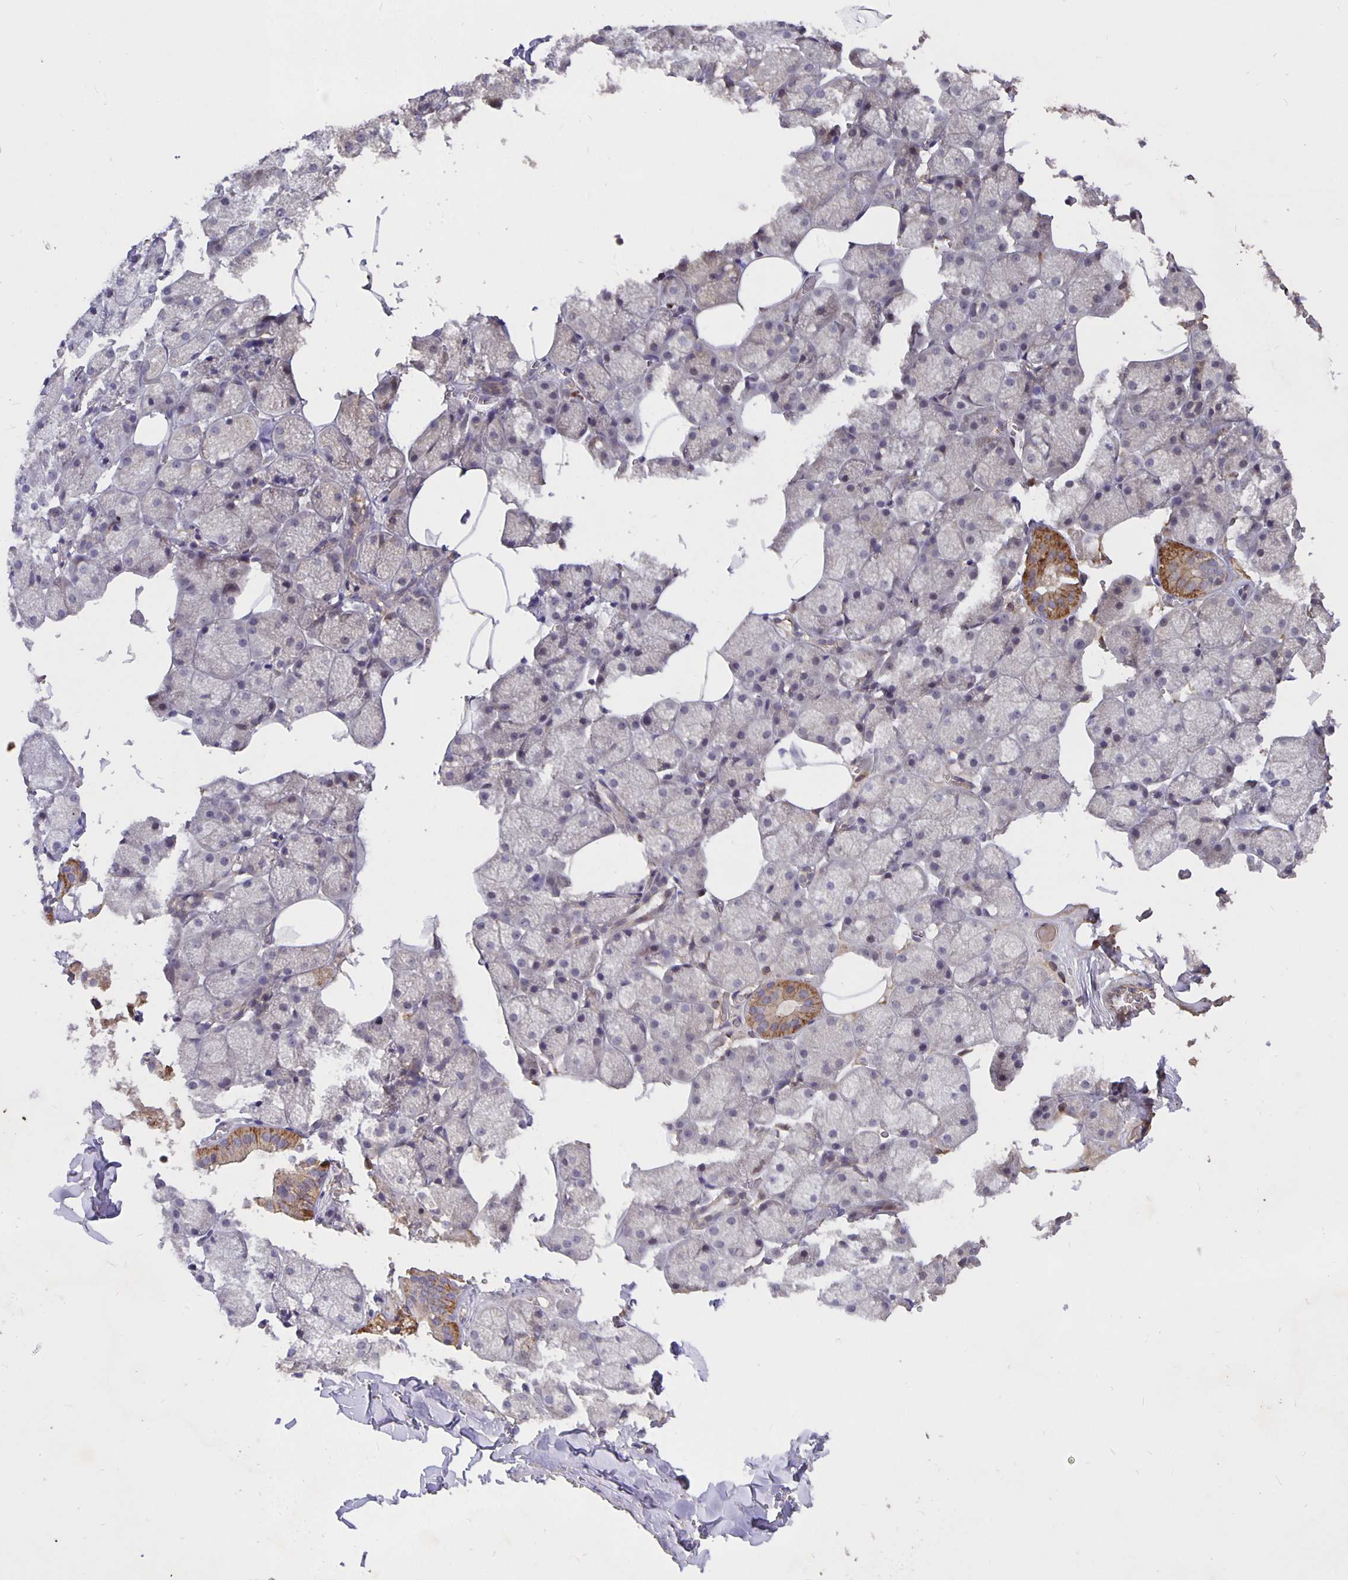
{"staining": {"intensity": "moderate", "quantity": "<25%", "location": "cytoplasmic/membranous"}, "tissue": "salivary gland", "cell_type": "Glandular cells", "image_type": "normal", "snomed": [{"axis": "morphology", "description": "Normal tissue, NOS"}, {"axis": "topography", "description": "Salivary gland"}, {"axis": "topography", "description": "Peripheral nerve tissue"}], "caption": "Immunohistochemistry (IHC) photomicrograph of benign salivary gland stained for a protein (brown), which displays low levels of moderate cytoplasmic/membranous positivity in approximately <25% of glandular cells.", "gene": "NOG", "patient": {"sex": "male", "age": 38}}